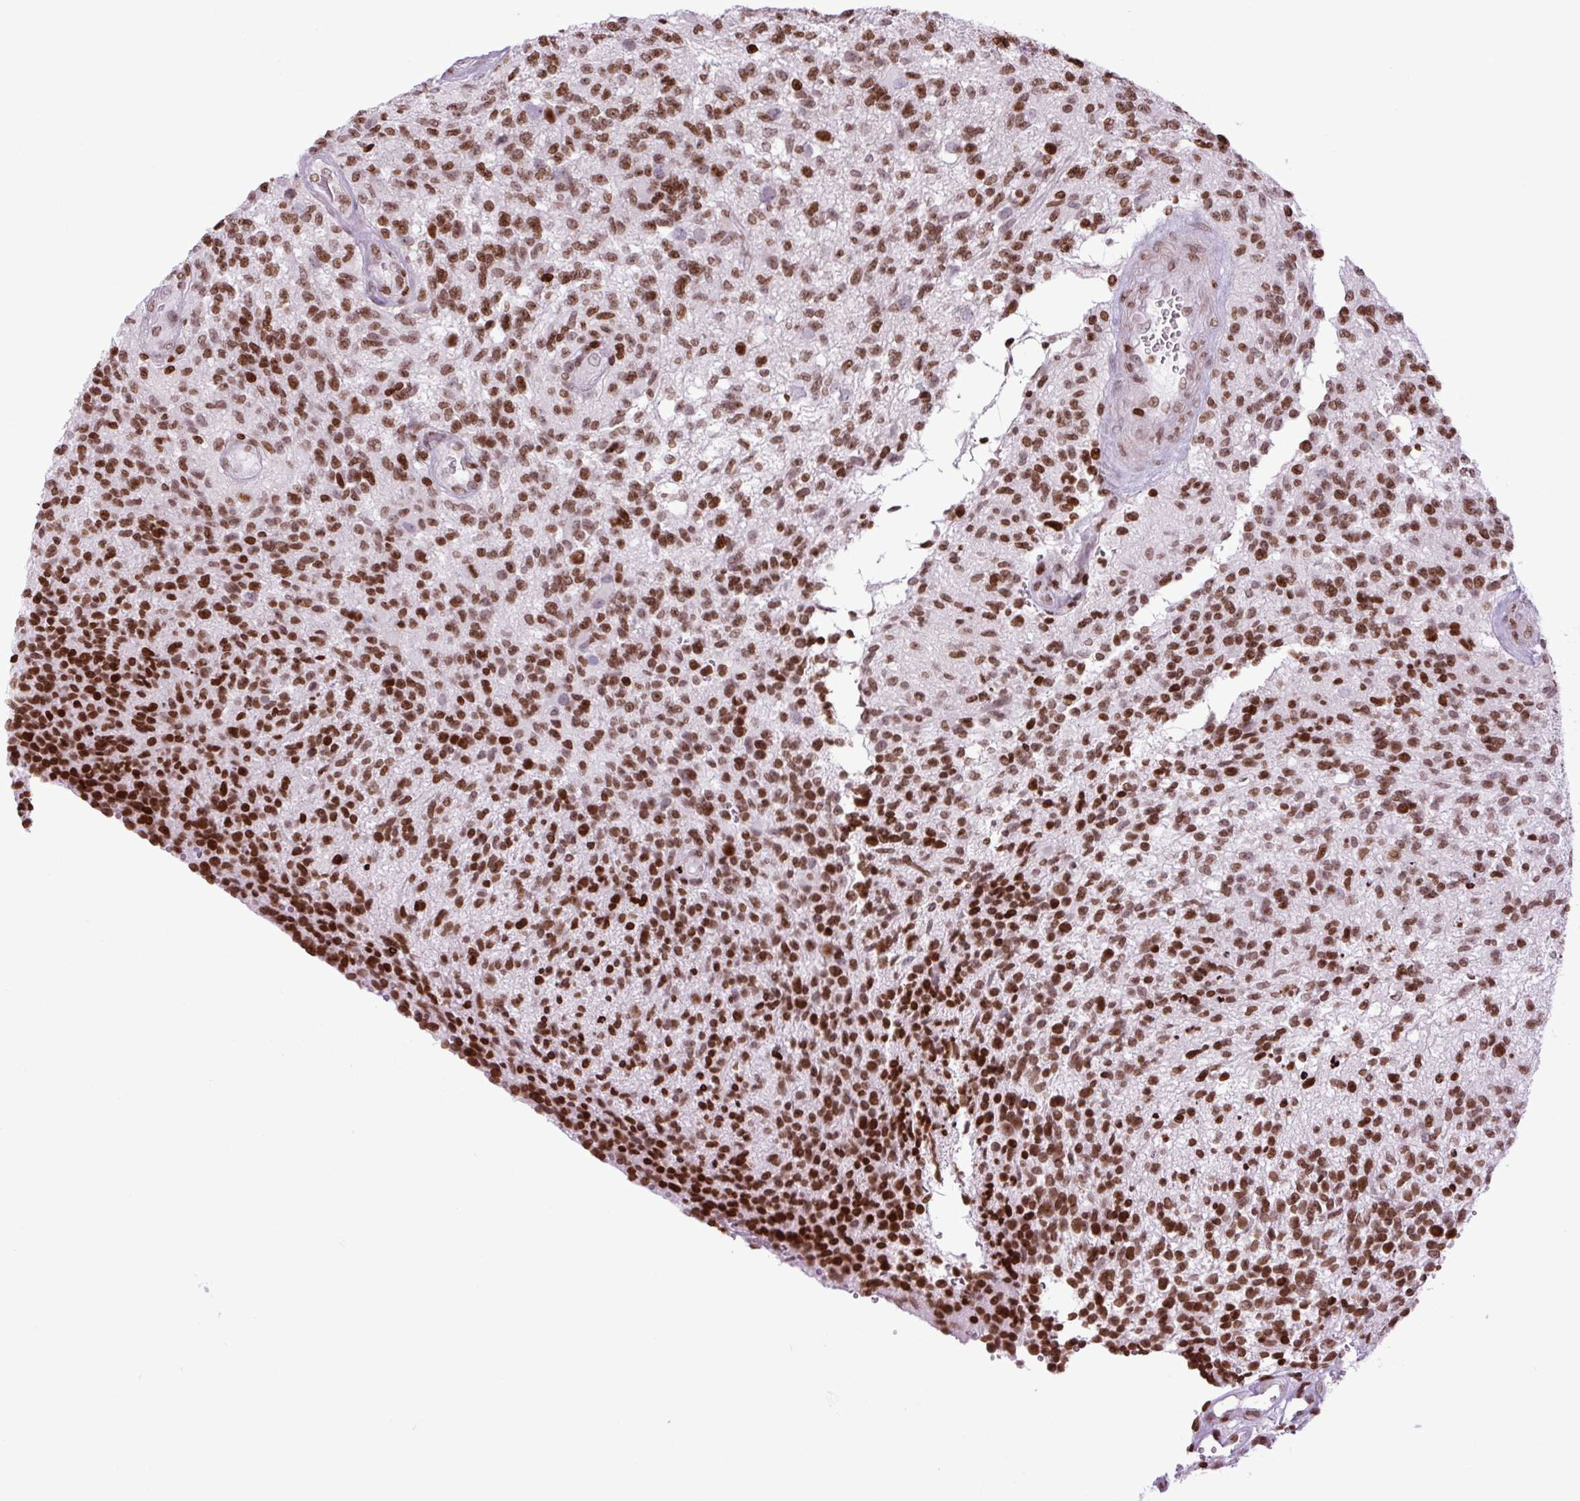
{"staining": {"intensity": "strong", "quantity": ">75%", "location": "nuclear"}, "tissue": "glioma", "cell_type": "Tumor cells", "image_type": "cancer", "snomed": [{"axis": "morphology", "description": "Glioma, malignant, High grade"}, {"axis": "topography", "description": "Brain"}], "caption": "Protein staining of glioma tissue shows strong nuclear staining in about >75% of tumor cells.", "gene": "H1-3", "patient": {"sex": "male", "age": 56}}